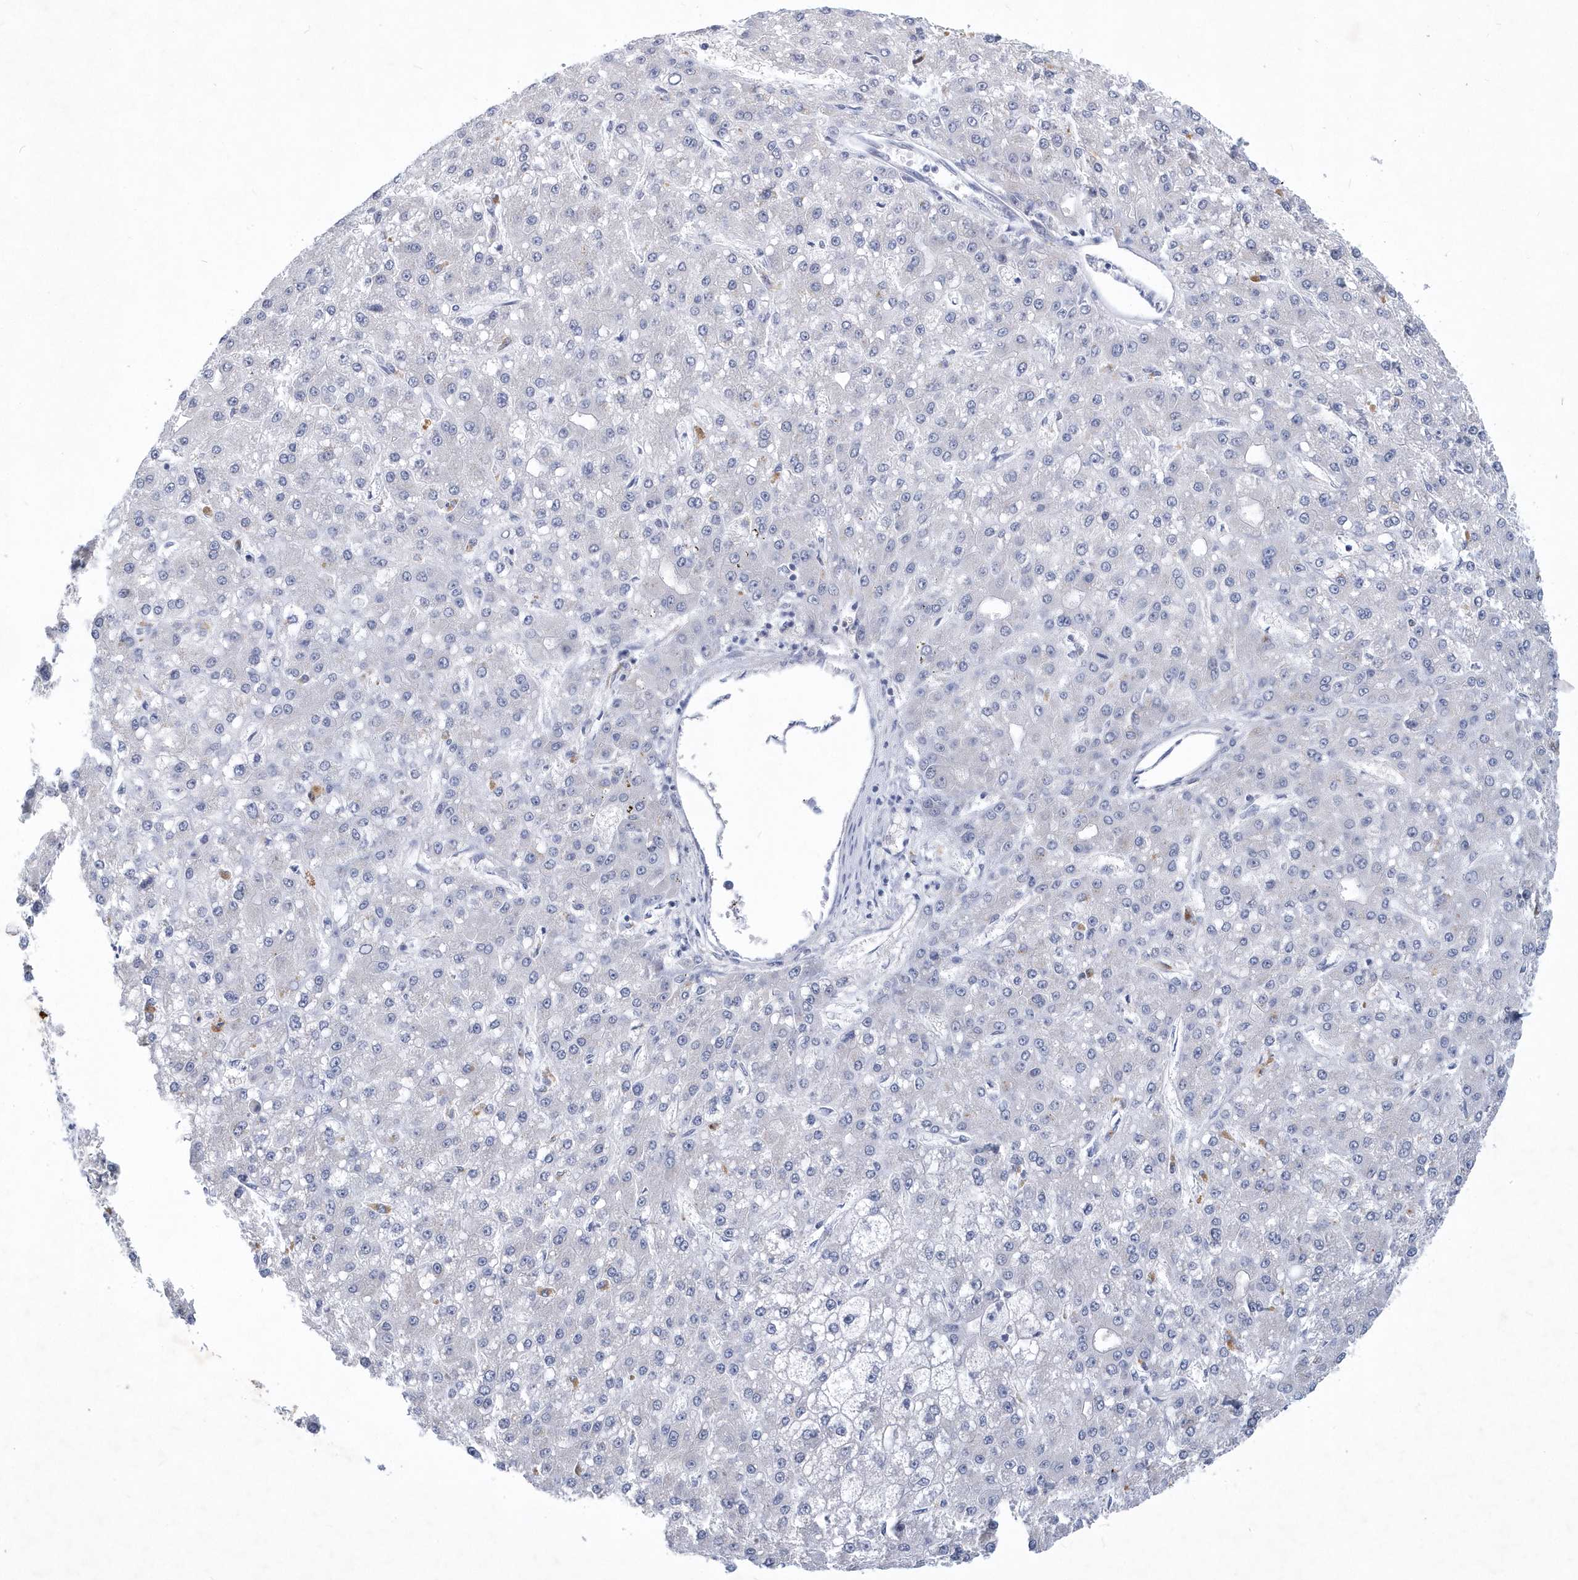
{"staining": {"intensity": "negative", "quantity": "none", "location": "none"}, "tissue": "liver cancer", "cell_type": "Tumor cells", "image_type": "cancer", "snomed": [{"axis": "morphology", "description": "Carcinoma, Hepatocellular, NOS"}, {"axis": "topography", "description": "Liver"}], "caption": "This photomicrograph is of hepatocellular carcinoma (liver) stained with immunohistochemistry to label a protein in brown with the nuclei are counter-stained blue. There is no staining in tumor cells.", "gene": "SRGAP3", "patient": {"sex": "male", "age": 67}}